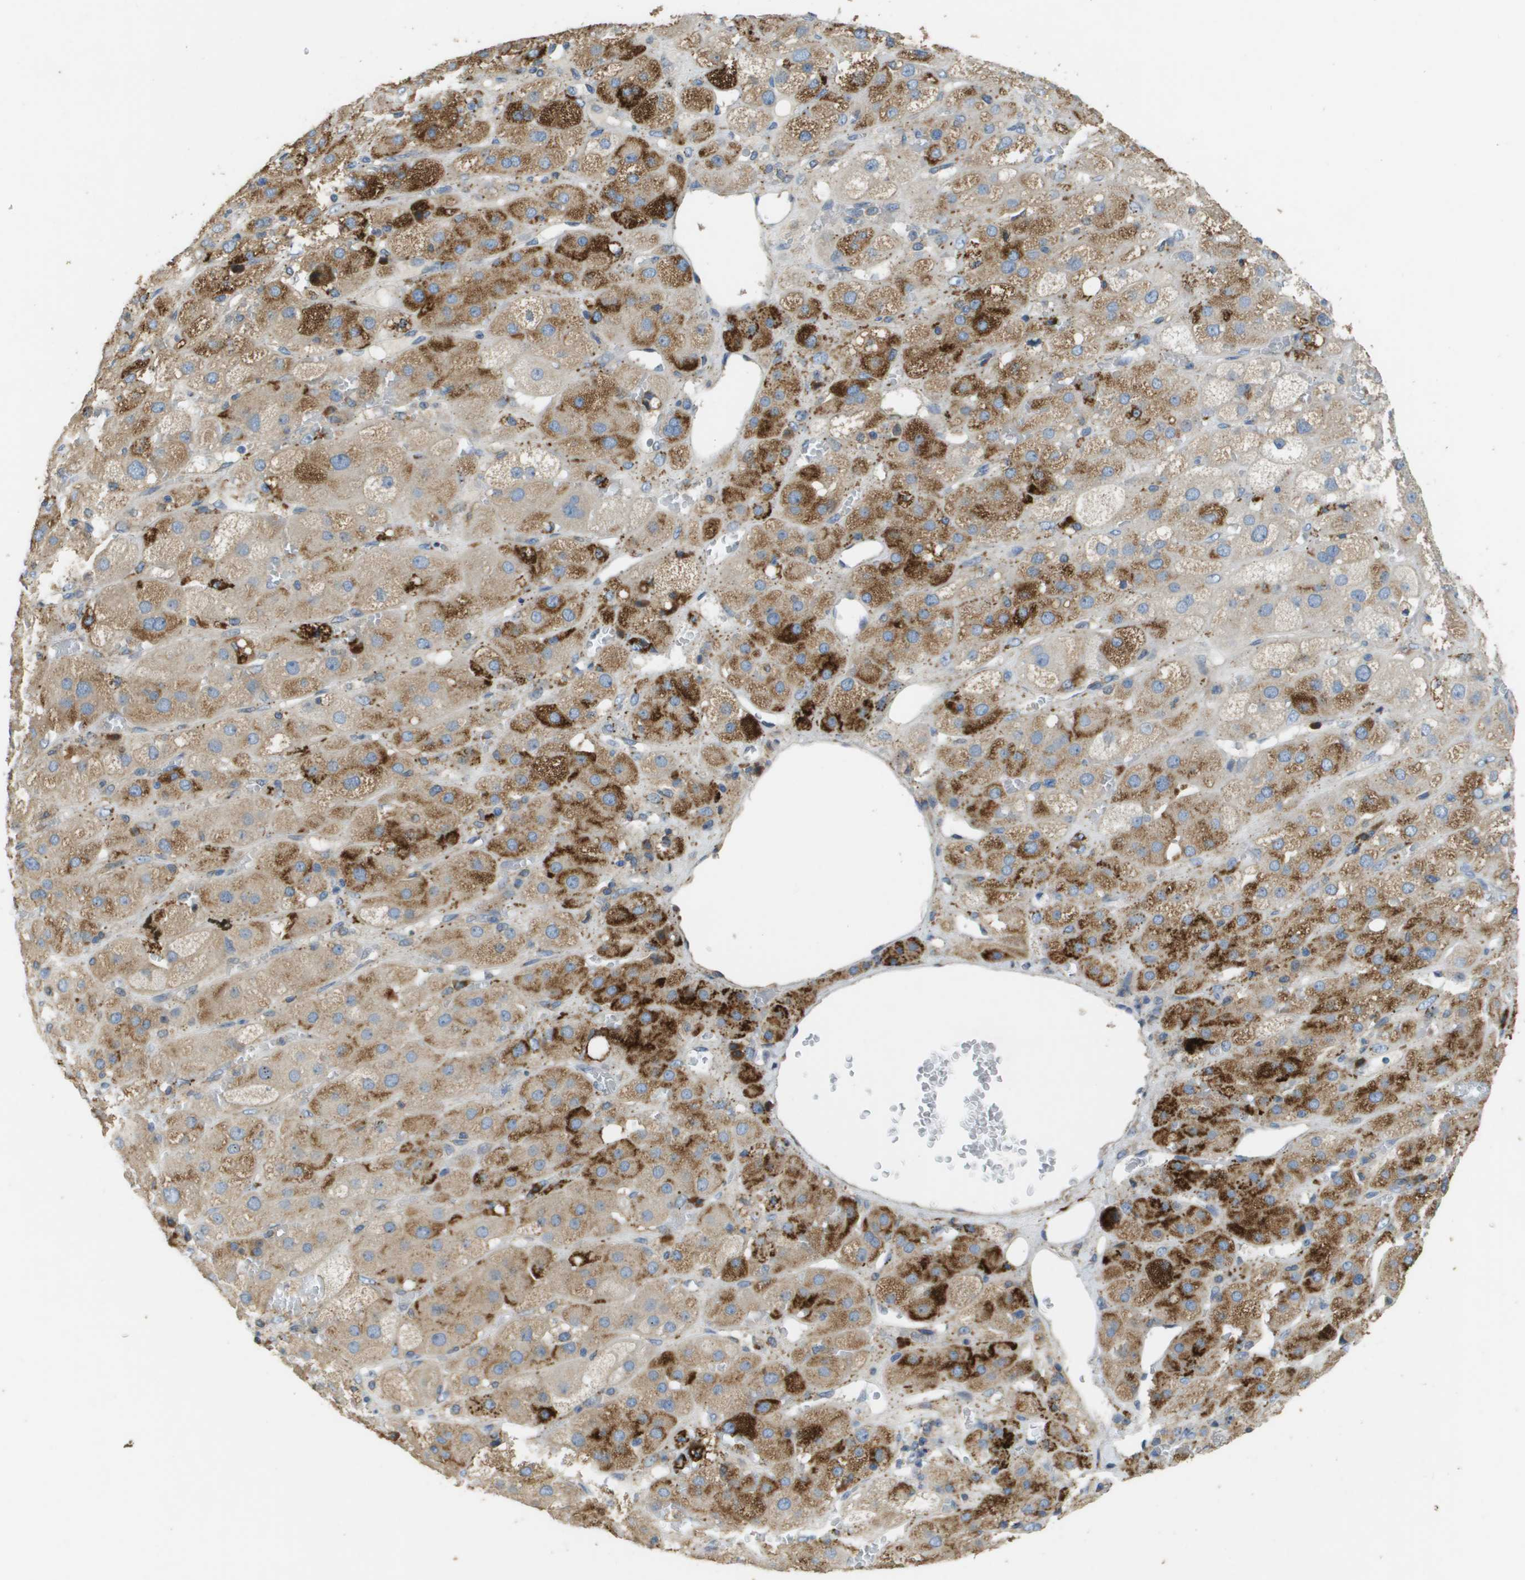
{"staining": {"intensity": "strong", "quantity": ">75%", "location": "cytoplasmic/membranous"}, "tissue": "adrenal gland", "cell_type": "Glandular cells", "image_type": "normal", "snomed": [{"axis": "morphology", "description": "Normal tissue, NOS"}, {"axis": "topography", "description": "Adrenal gland"}], "caption": "Unremarkable adrenal gland reveals strong cytoplasmic/membranous staining in approximately >75% of glandular cells, visualized by immunohistochemistry. (DAB (3,3'-diaminobenzidine) = brown stain, brightfield microscopy at high magnification).", "gene": "CASP10", "patient": {"sex": "female", "age": 47}}